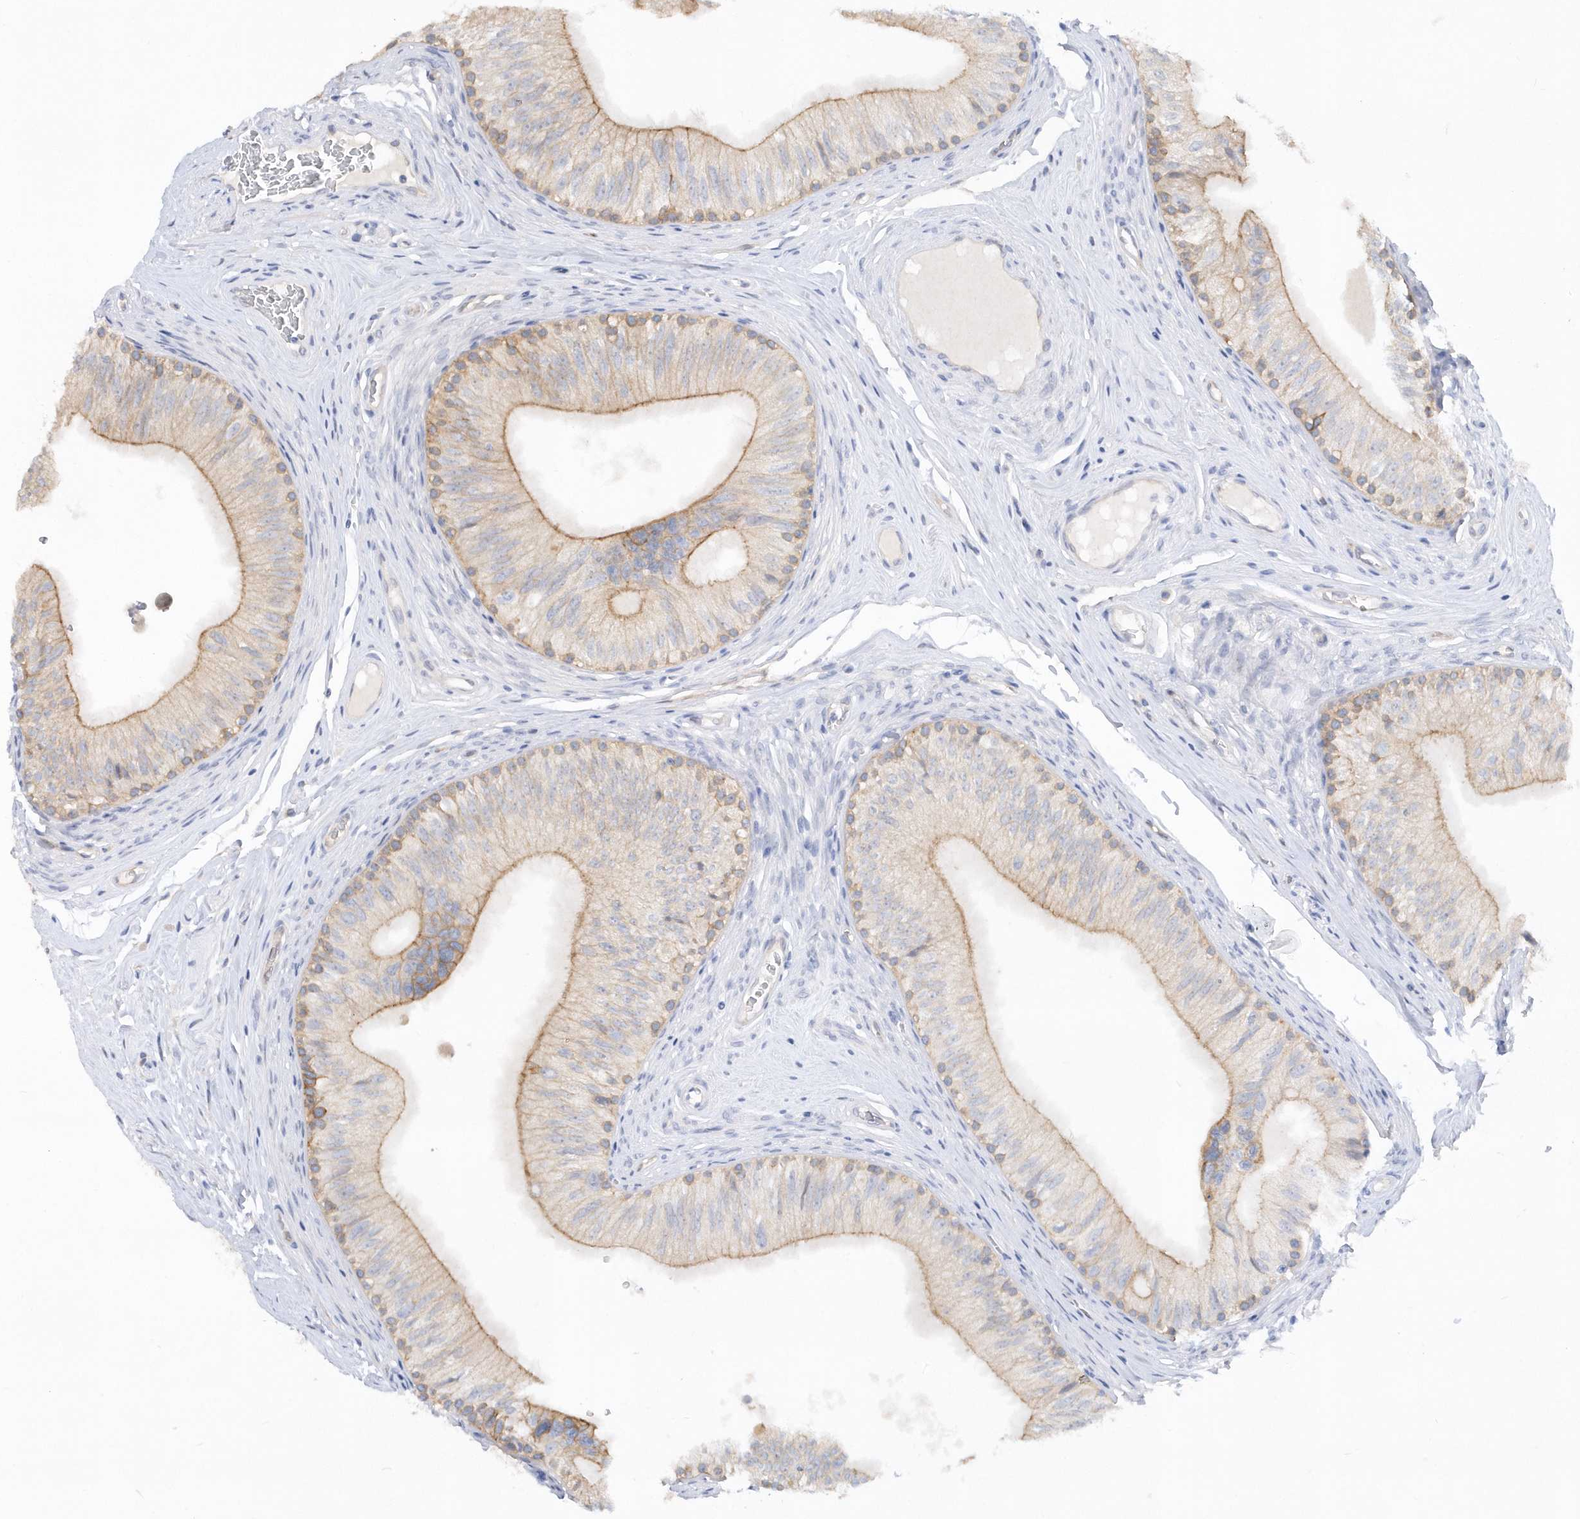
{"staining": {"intensity": "moderate", "quantity": "25%-75%", "location": "cytoplasmic/membranous"}, "tissue": "epididymis", "cell_type": "Glandular cells", "image_type": "normal", "snomed": [{"axis": "morphology", "description": "Normal tissue, NOS"}, {"axis": "topography", "description": "Epididymis"}], "caption": "Protein staining of unremarkable epididymis demonstrates moderate cytoplasmic/membranous expression in about 25%-75% of glandular cells.", "gene": "RPEL1", "patient": {"sex": "male", "age": 46}}